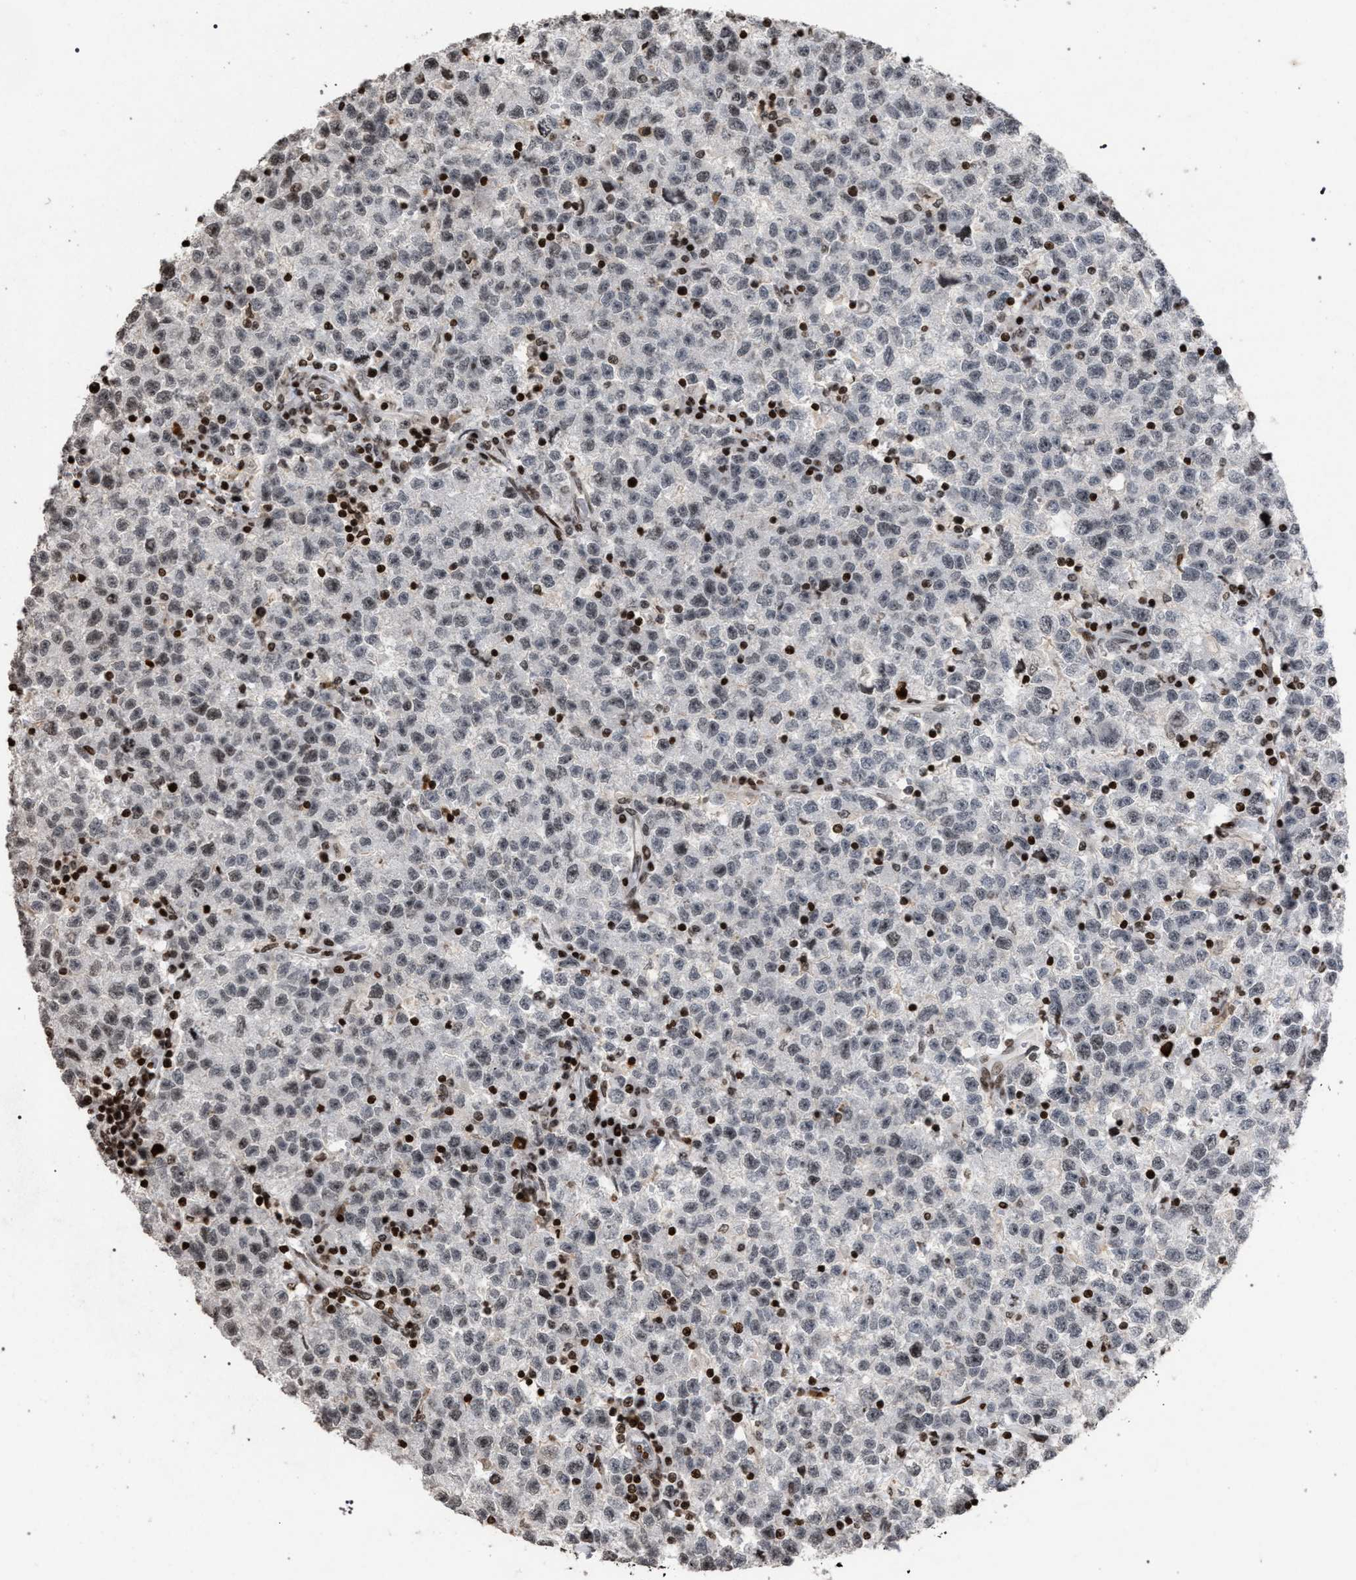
{"staining": {"intensity": "weak", "quantity": "<25%", "location": "nuclear"}, "tissue": "testis cancer", "cell_type": "Tumor cells", "image_type": "cancer", "snomed": [{"axis": "morphology", "description": "Seminoma, NOS"}, {"axis": "topography", "description": "Testis"}], "caption": "Tumor cells are negative for protein expression in human testis seminoma.", "gene": "FOXD3", "patient": {"sex": "male", "age": 22}}